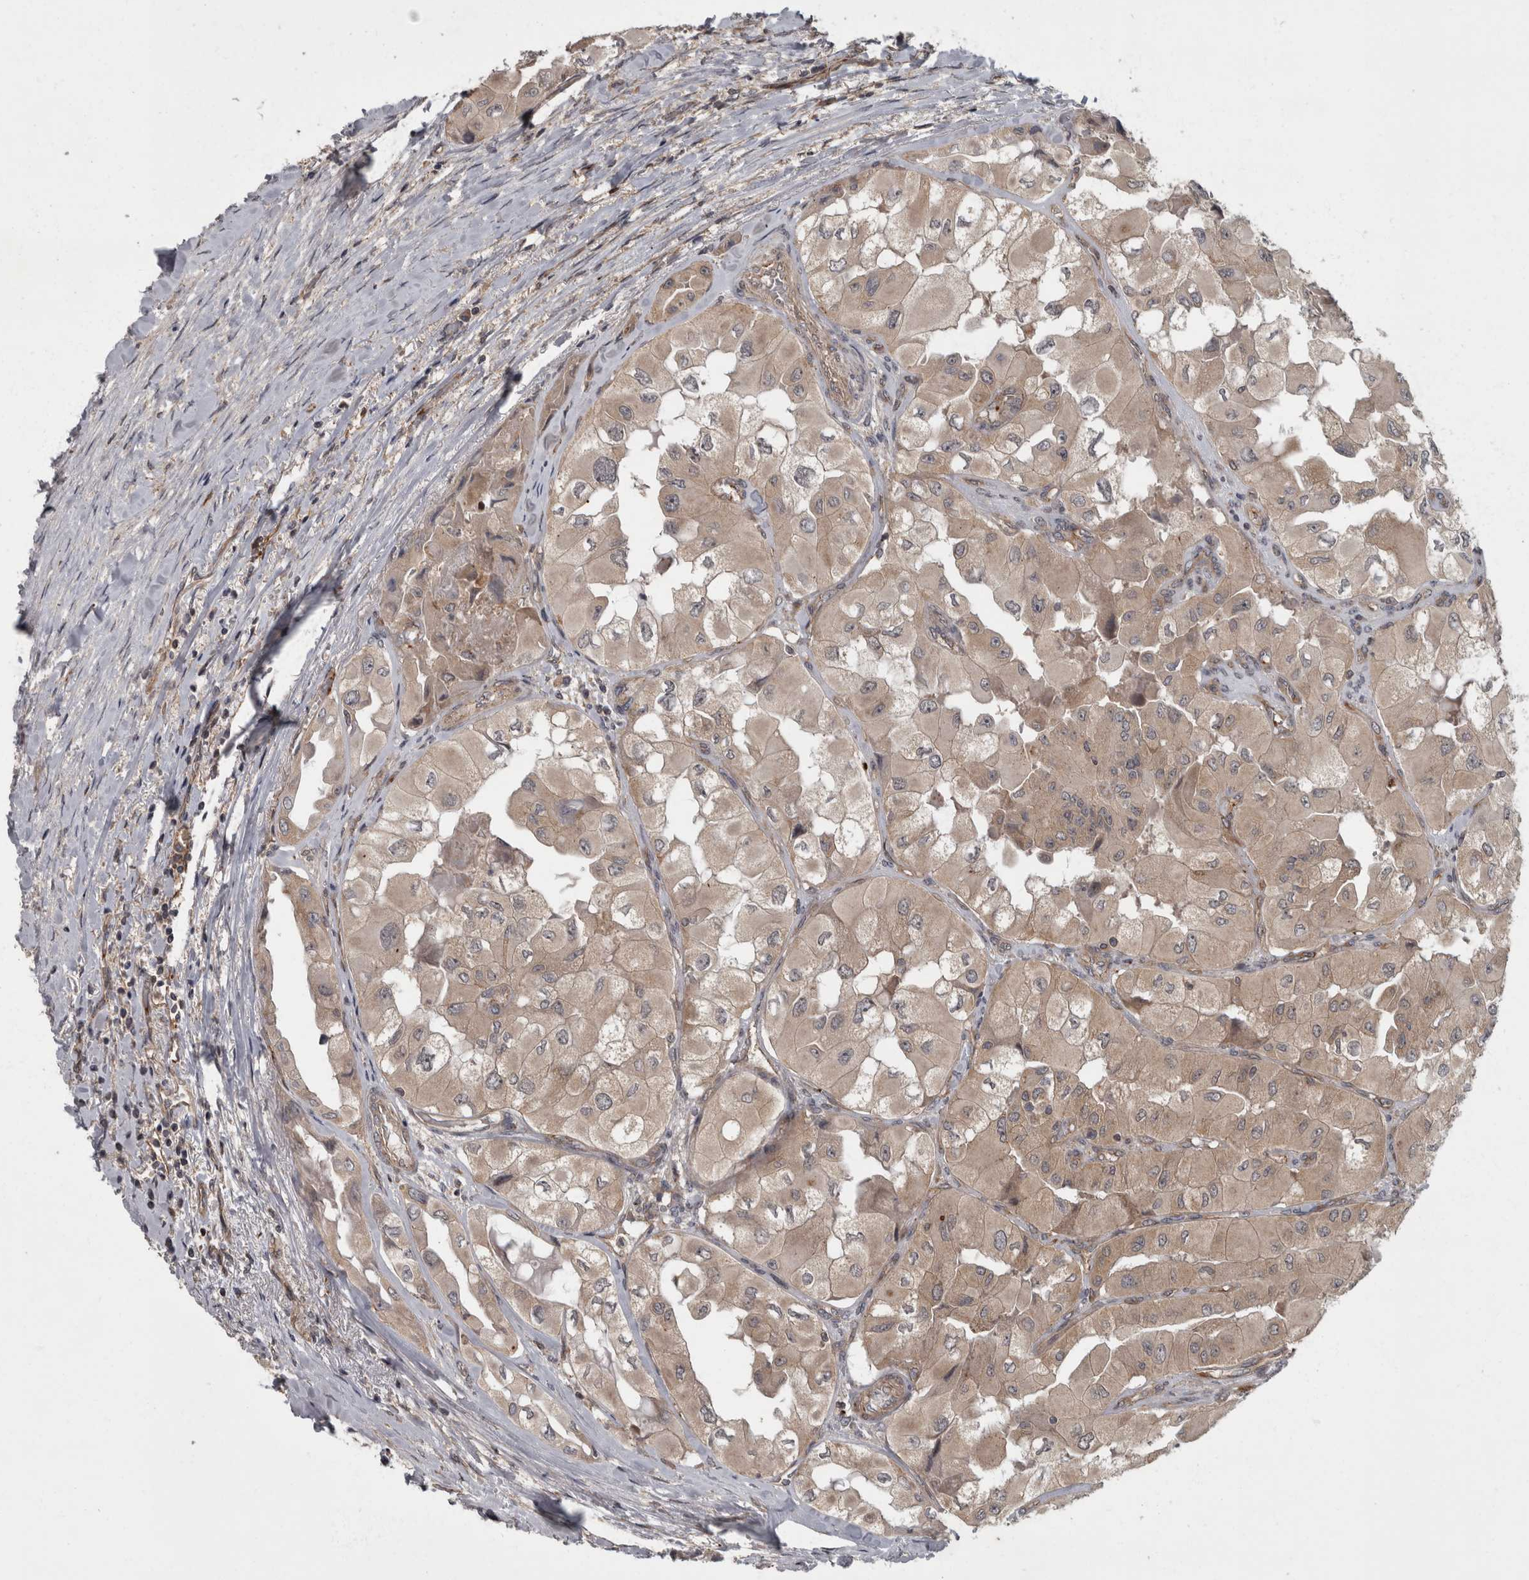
{"staining": {"intensity": "weak", "quantity": "25%-75%", "location": "cytoplasmic/membranous"}, "tissue": "thyroid cancer", "cell_type": "Tumor cells", "image_type": "cancer", "snomed": [{"axis": "morphology", "description": "Papillary adenocarcinoma, NOS"}, {"axis": "topography", "description": "Thyroid gland"}], "caption": "Tumor cells exhibit weak cytoplasmic/membranous positivity in approximately 25%-75% of cells in thyroid cancer (papillary adenocarcinoma).", "gene": "VEGFD", "patient": {"sex": "female", "age": 59}}